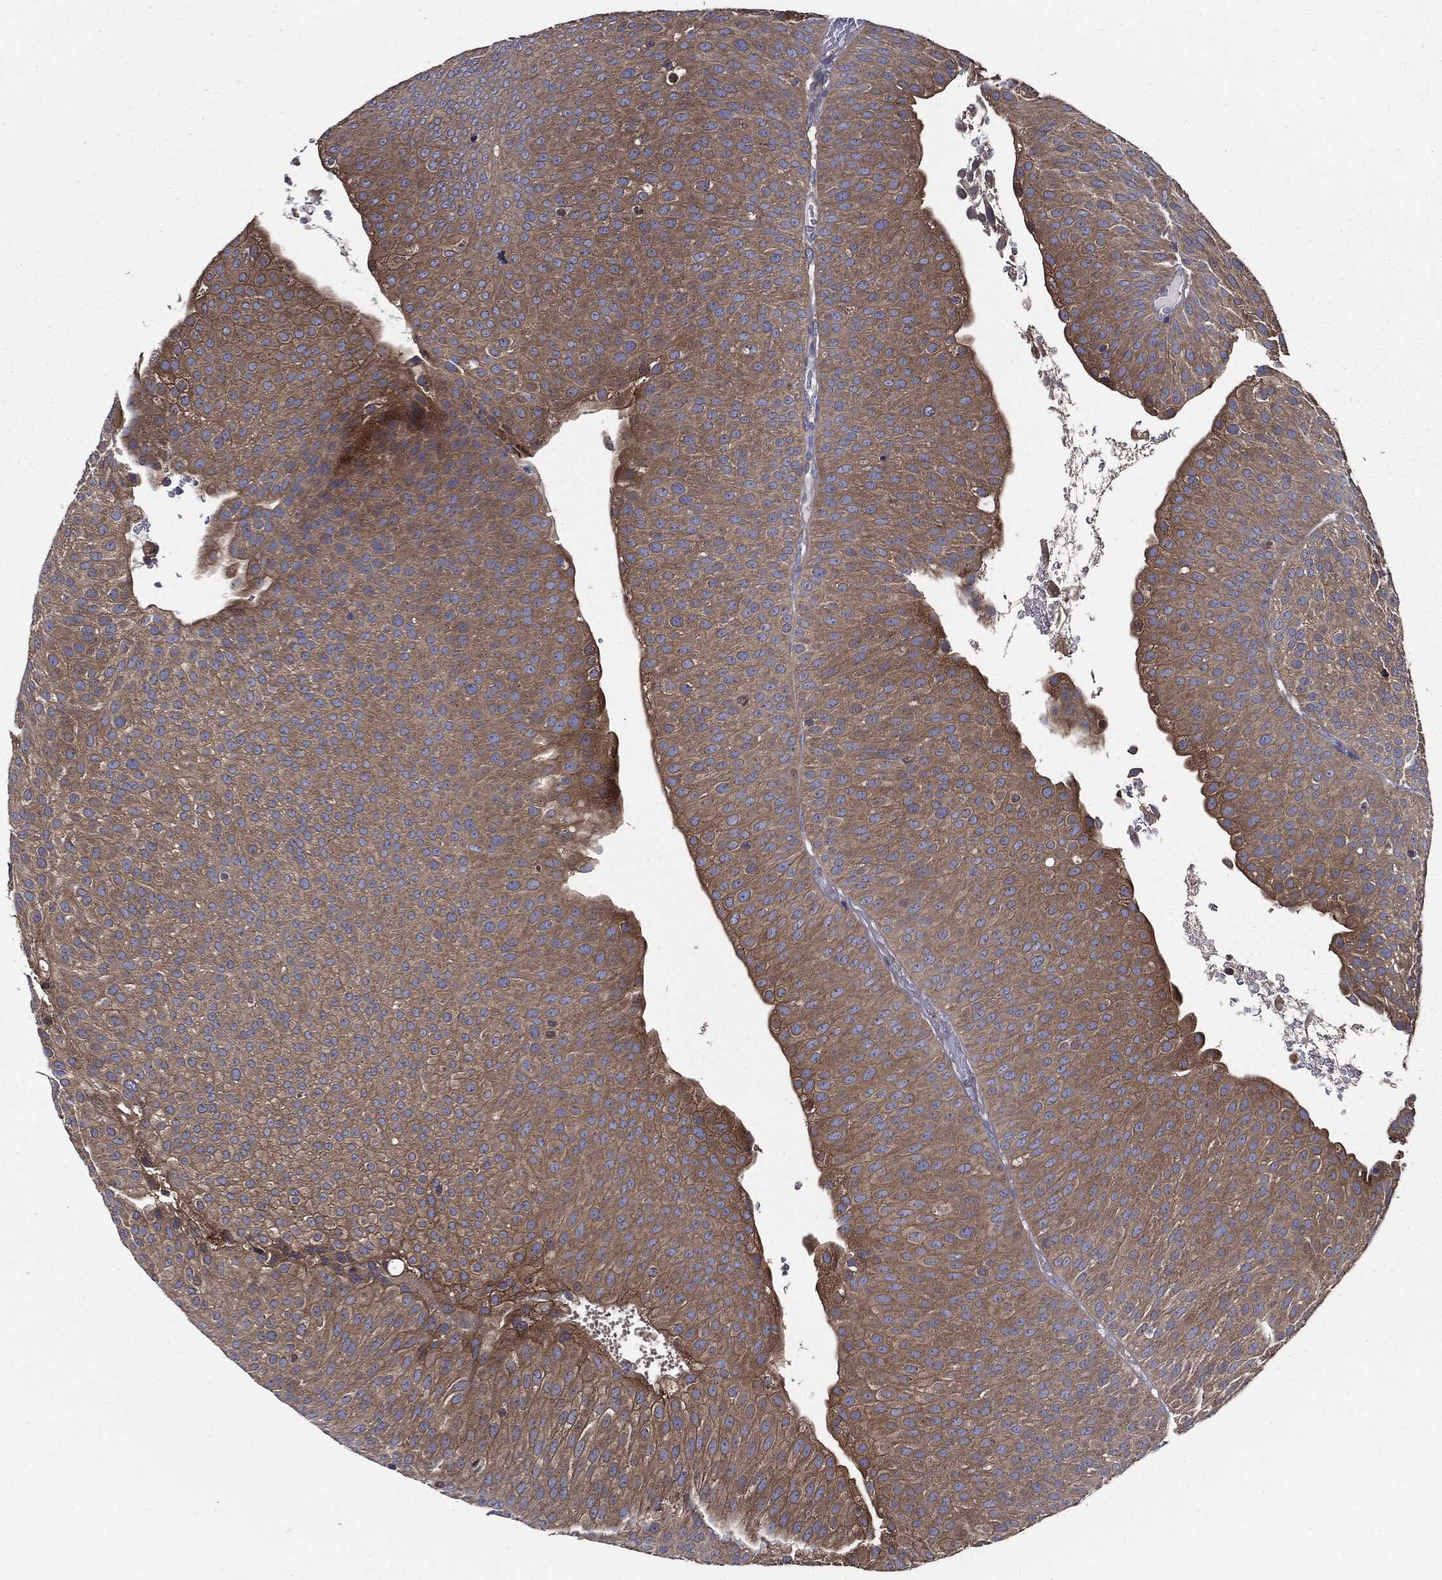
{"staining": {"intensity": "moderate", "quantity": "25%-75%", "location": "cytoplasmic/membranous"}, "tissue": "urothelial cancer", "cell_type": "Tumor cells", "image_type": "cancer", "snomed": [{"axis": "morphology", "description": "Urothelial carcinoma, Low grade"}, {"axis": "topography", "description": "Urinary bladder"}], "caption": "Urothelial cancer stained with immunohistochemistry exhibits moderate cytoplasmic/membranous staining in about 25%-75% of tumor cells. (Stains: DAB (3,3'-diaminobenzidine) in brown, nuclei in blue, Microscopy: brightfield microscopy at high magnification).", "gene": "PDCD6IP", "patient": {"sex": "male", "age": 65}}